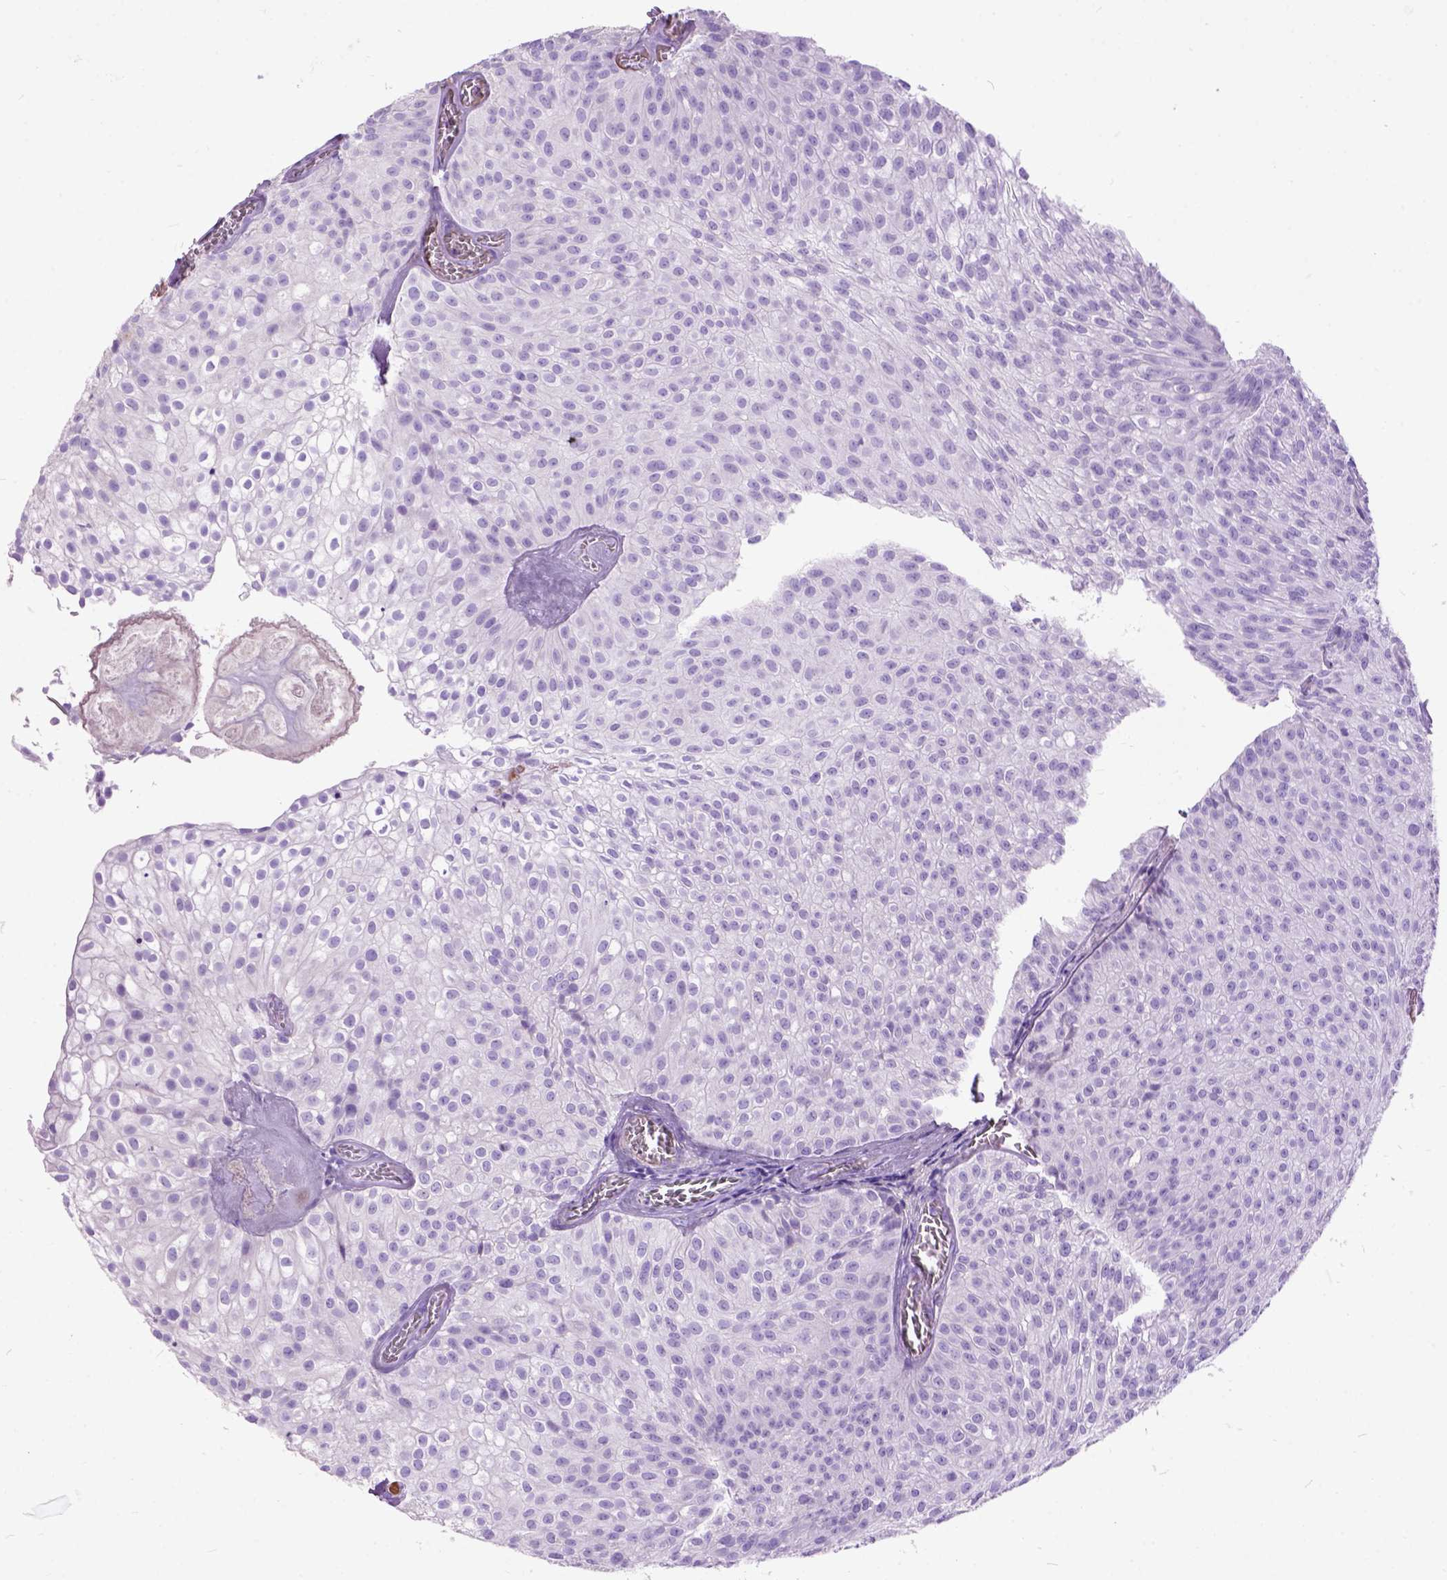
{"staining": {"intensity": "negative", "quantity": "none", "location": "none"}, "tissue": "urothelial cancer", "cell_type": "Tumor cells", "image_type": "cancer", "snomed": [{"axis": "morphology", "description": "Urothelial carcinoma, Low grade"}, {"axis": "topography", "description": "Urinary bladder"}], "caption": "An immunohistochemistry (IHC) image of urothelial cancer is shown. There is no staining in tumor cells of urothelial cancer.", "gene": "MAPT", "patient": {"sex": "male", "age": 70}}